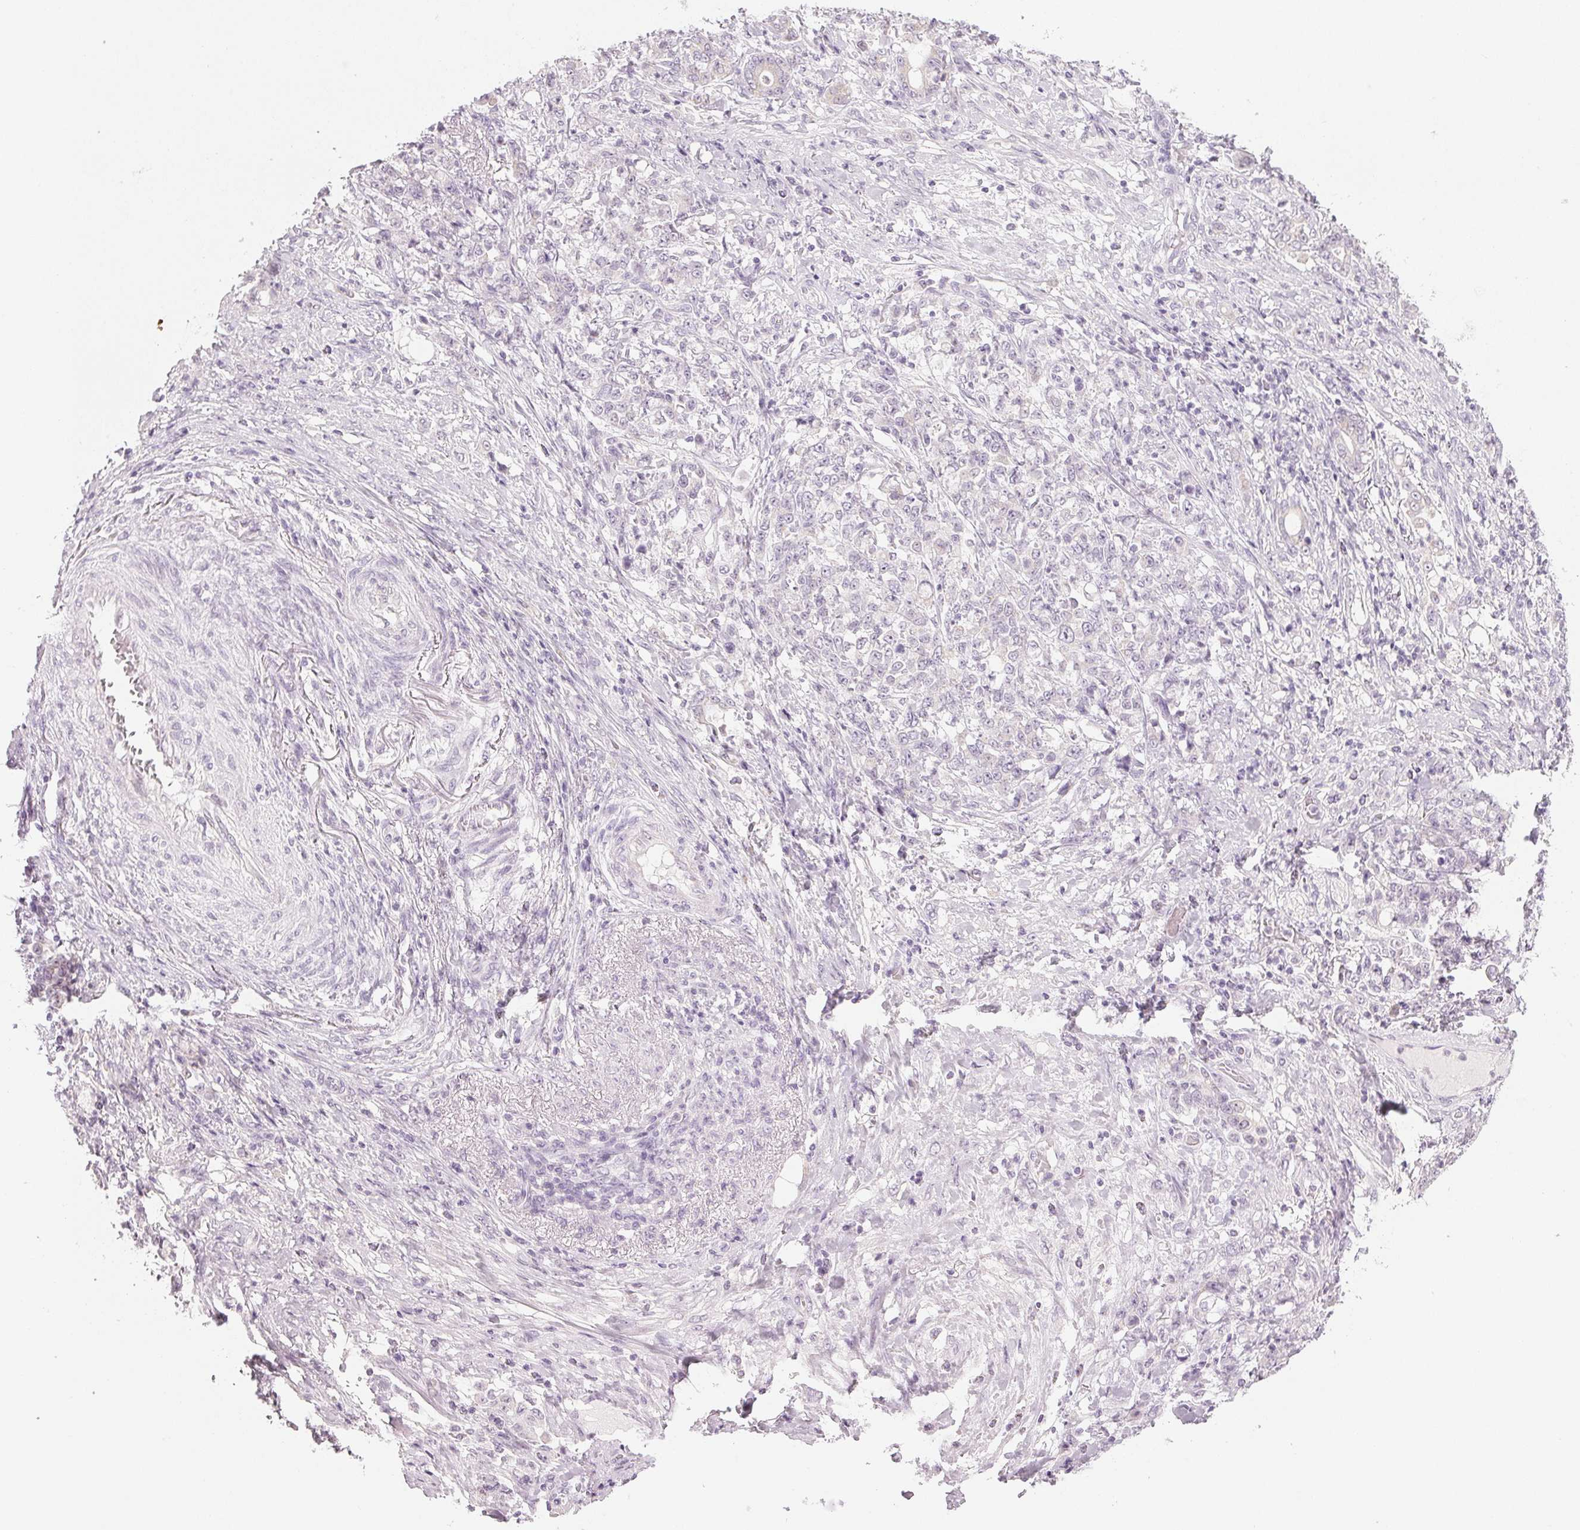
{"staining": {"intensity": "negative", "quantity": "none", "location": "none"}, "tissue": "stomach cancer", "cell_type": "Tumor cells", "image_type": "cancer", "snomed": [{"axis": "morphology", "description": "Adenocarcinoma, NOS"}, {"axis": "topography", "description": "Stomach"}], "caption": "High magnification brightfield microscopy of stomach cancer (adenocarcinoma) stained with DAB (brown) and counterstained with hematoxylin (blue): tumor cells show no significant positivity.", "gene": "EHHADH", "patient": {"sex": "female", "age": 79}}